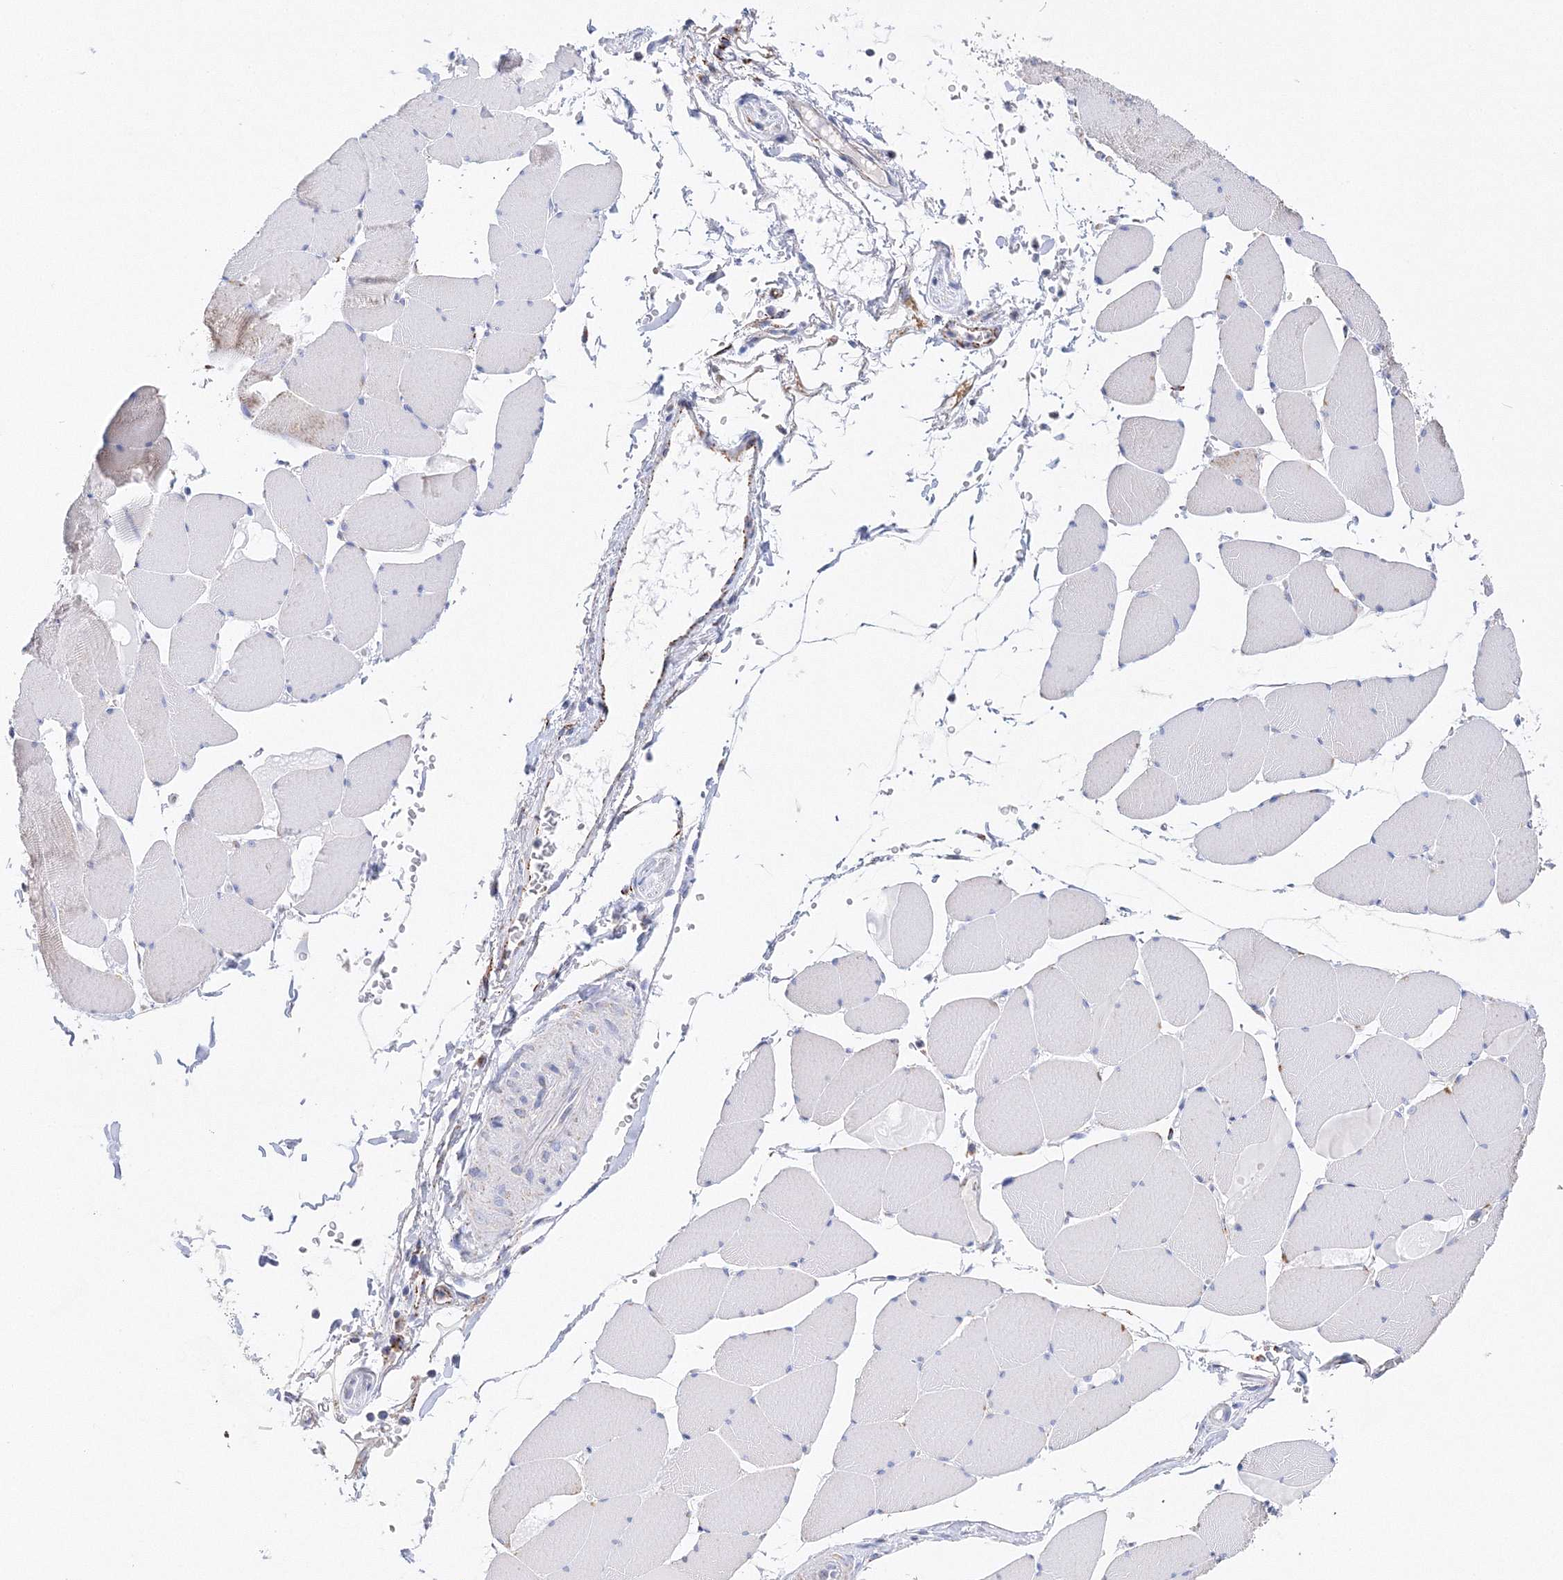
{"staining": {"intensity": "negative", "quantity": "none", "location": "none"}, "tissue": "skeletal muscle", "cell_type": "Myocytes", "image_type": "normal", "snomed": [{"axis": "morphology", "description": "Normal tissue, NOS"}, {"axis": "topography", "description": "Skeletal muscle"}, {"axis": "topography", "description": "Head-Neck"}], "caption": "This photomicrograph is of unremarkable skeletal muscle stained with immunohistochemistry (IHC) to label a protein in brown with the nuclei are counter-stained blue. There is no positivity in myocytes. The staining is performed using DAB (3,3'-diaminobenzidine) brown chromogen with nuclei counter-stained in using hematoxylin.", "gene": "MERTK", "patient": {"sex": "male", "age": 66}}